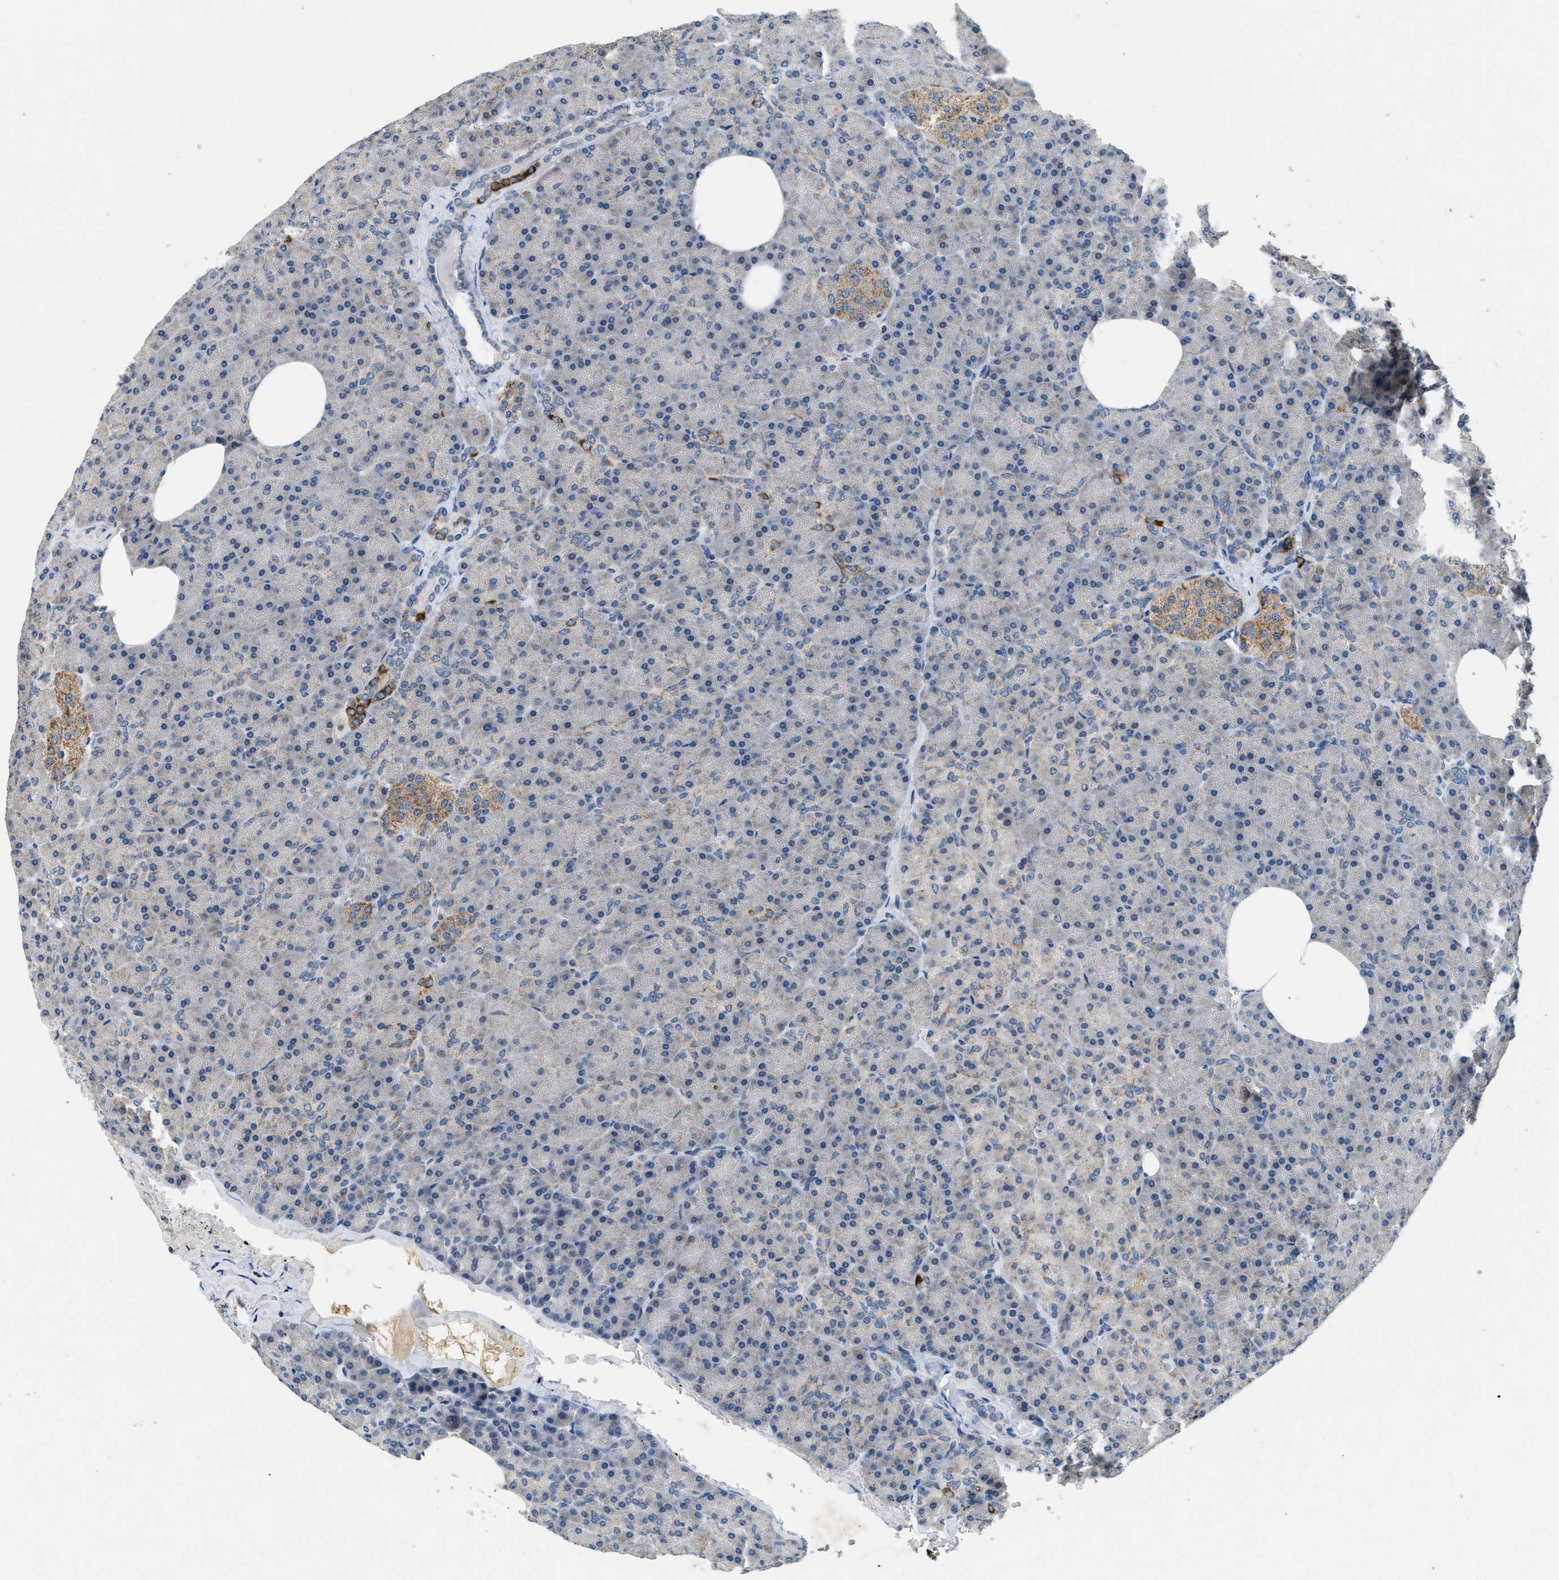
{"staining": {"intensity": "strong", "quantity": "<25%", "location": "cytoplasmic/membranous"}, "tissue": "pancreas", "cell_type": "Exocrine glandular cells", "image_type": "normal", "snomed": [{"axis": "morphology", "description": "Normal tissue, NOS"}, {"axis": "topography", "description": "Pancreas"}], "caption": "The photomicrograph shows staining of unremarkable pancreas, revealing strong cytoplasmic/membranous protein positivity (brown color) within exocrine glandular cells.", "gene": "PNKD", "patient": {"sex": "female", "age": 35}}